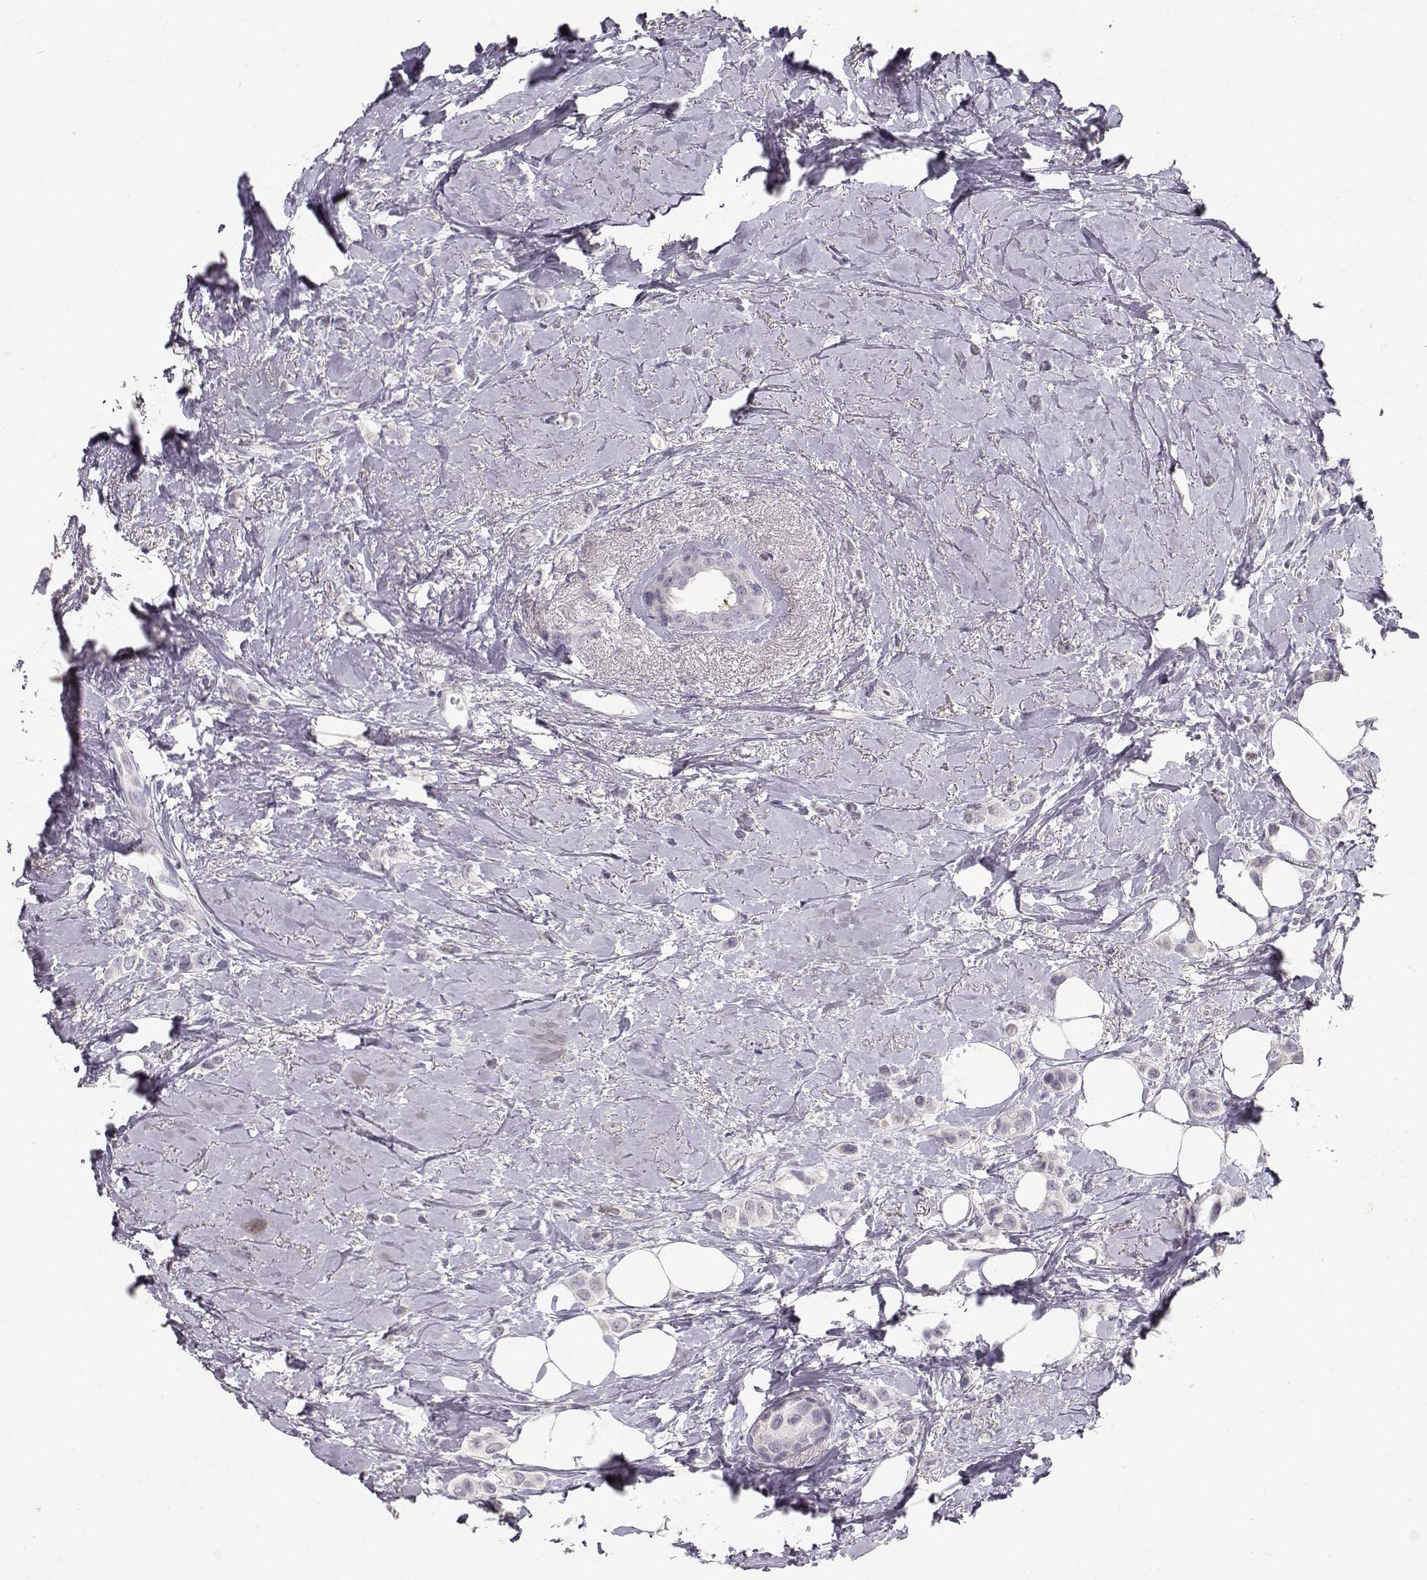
{"staining": {"intensity": "negative", "quantity": "none", "location": "none"}, "tissue": "breast cancer", "cell_type": "Tumor cells", "image_type": "cancer", "snomed": [{"axis": "morphology", "description": "Lobular carcinoma"}, {"axis": "topography", "description": "Breast"}], "caption": "Lobular carcinoma (breast) stained for a protein using immunohistochemistry (IHC) demonstrates no expression tumor cells.", "gene": "TPH2", "patient": {"sex": "female", "age": 66}}